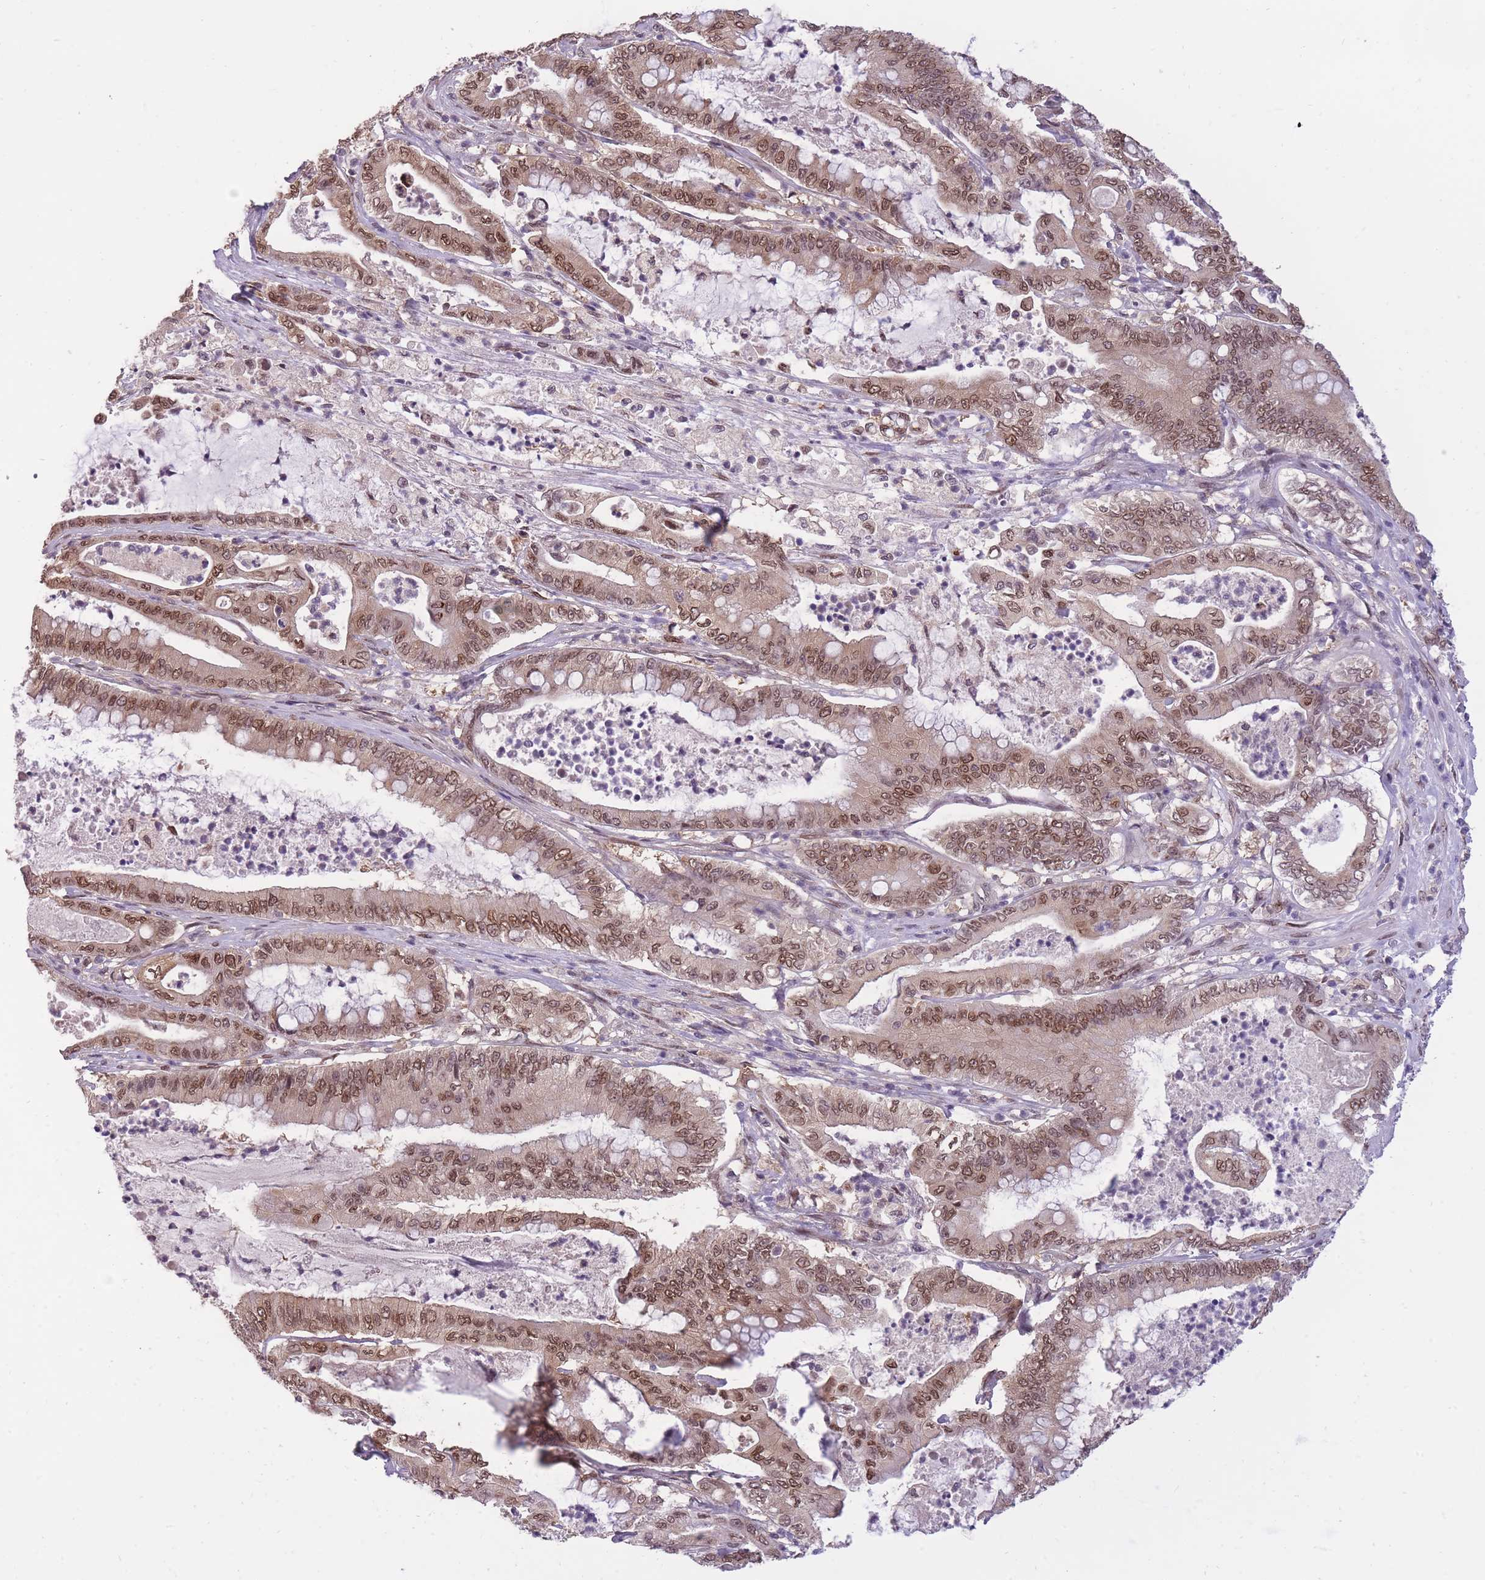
{"staining": {"intensity": "moderate", "quantity": ">75%", "location": "nuclear"}, "tissue": "pancreatic cancer", "cell_type": "Tumor cells", "image_type": "cancer", "snomed": [{"axis": "morphology", "description": "Adenocarcinoma, NOS"}, {"axis": "topography", "description": "Pancreas"}], "caption": "High-power microscopy captured an IHC image of pancreatic cancer, revealing moderate nuclear expression in approximately >75% of tumor cells.", "gene": "CDIP1", "patient": {"sex": "male", "age": 71}}